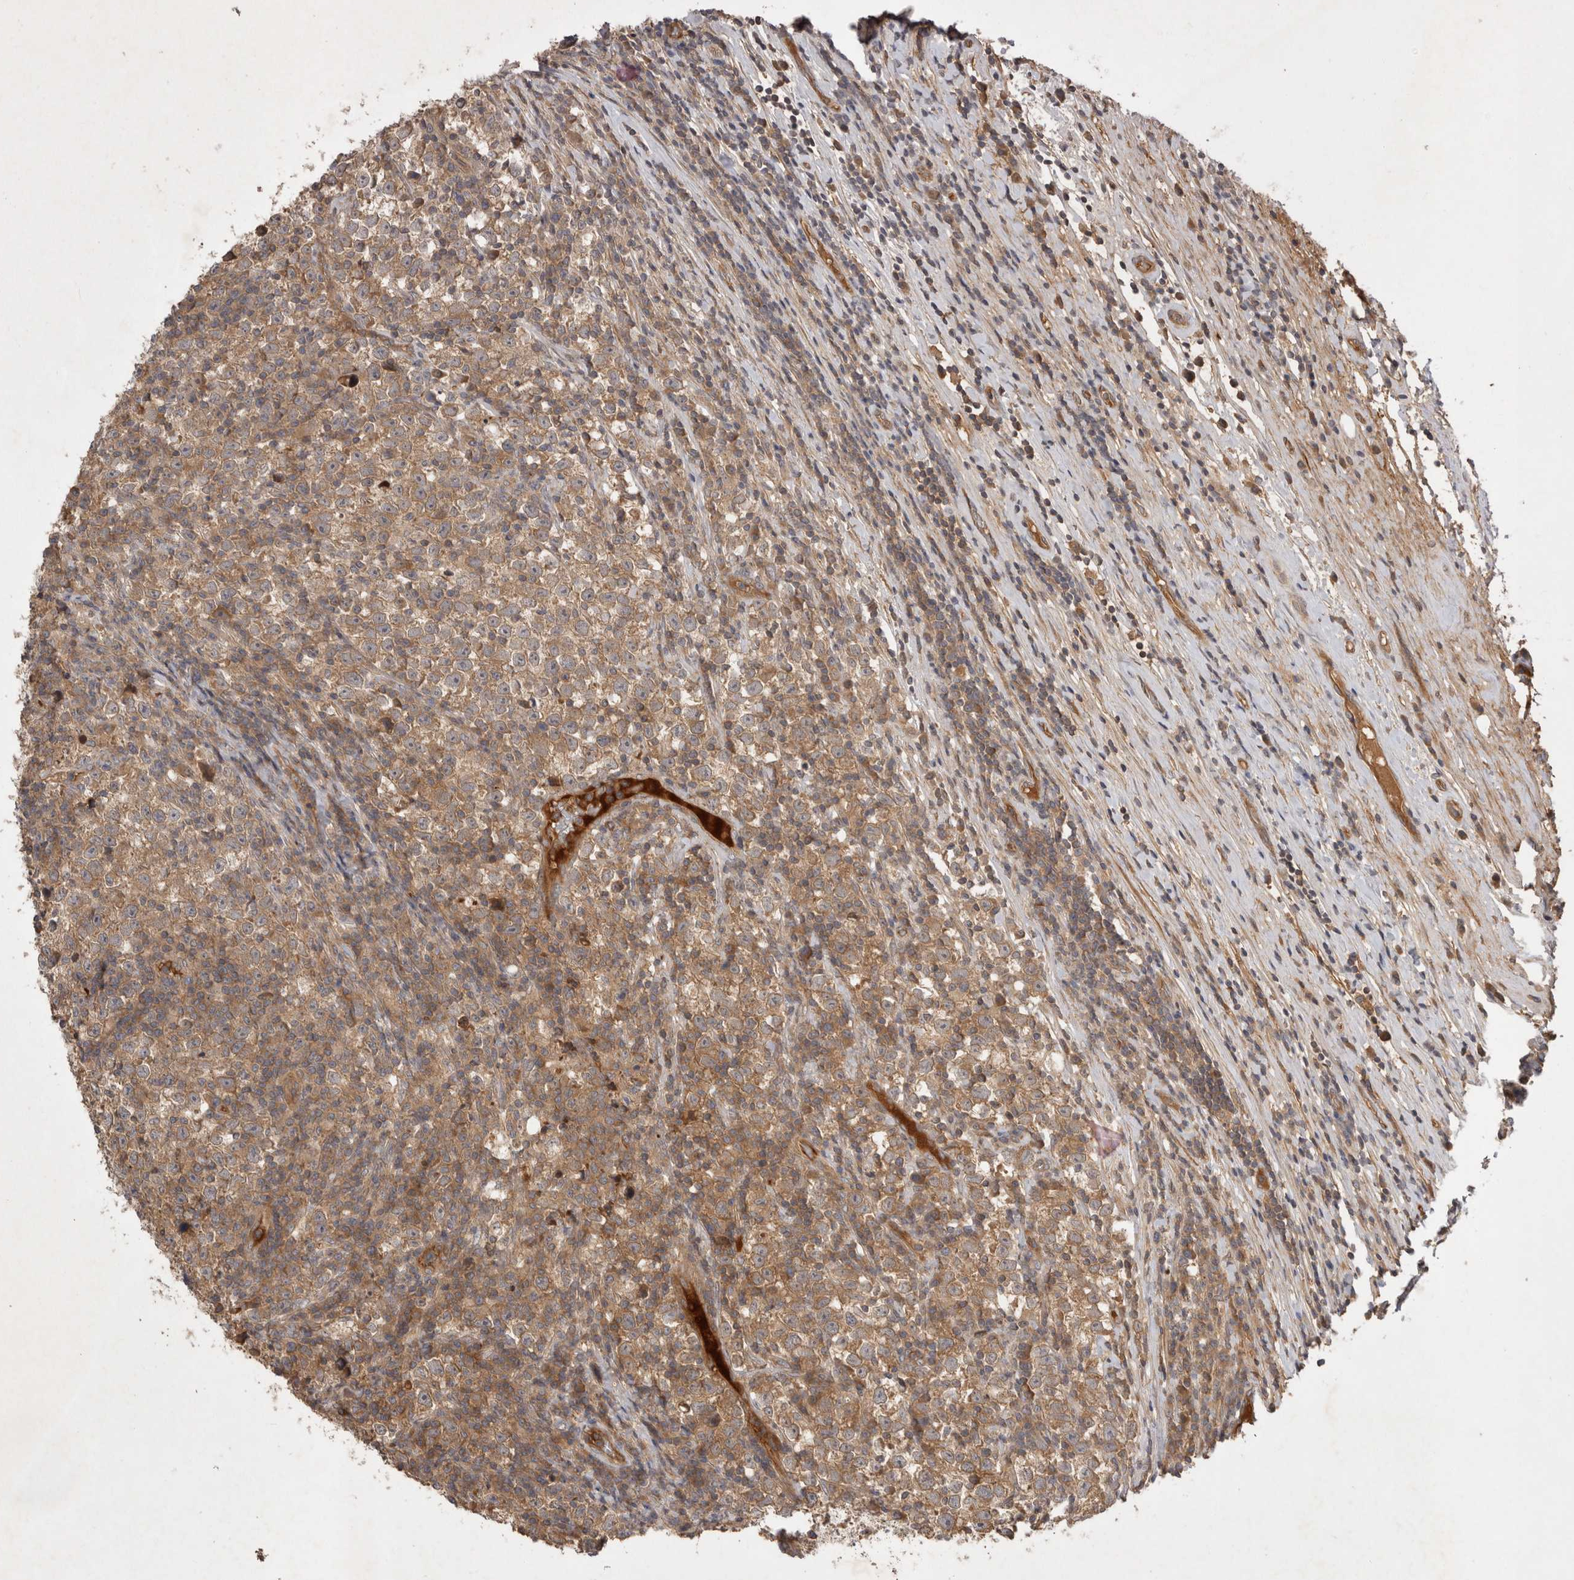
{"staining": {"intensity": "moderate", "quantity": ">75%", "location": "cytoplasmic/membranous"}, "tissue": "testis cancer", "cell_type": "Tumor cells", "image_type": "cancer", "snomed": [{"axis": "morphology", "description": "Normal tissue, NOS"}, {"axis": "morphology", "description": "Seminoma, NOS"}, {"axis": "topography", "description": "Testis"}], "caption": "DAB (3,3'-diaminobenzidine) immunohistochemical staining of human testis seminoma demonstrates moderate cytoplasmic/membranous protein positivity in approximately >75% of tumor cells. The staining is performed using DAB brown chromogen to label protein expression. The nuclei are counter-stained blue using hematoxylin.", "gene": "PPP1R42", "patient": {"sex": "male", "age": 43}}